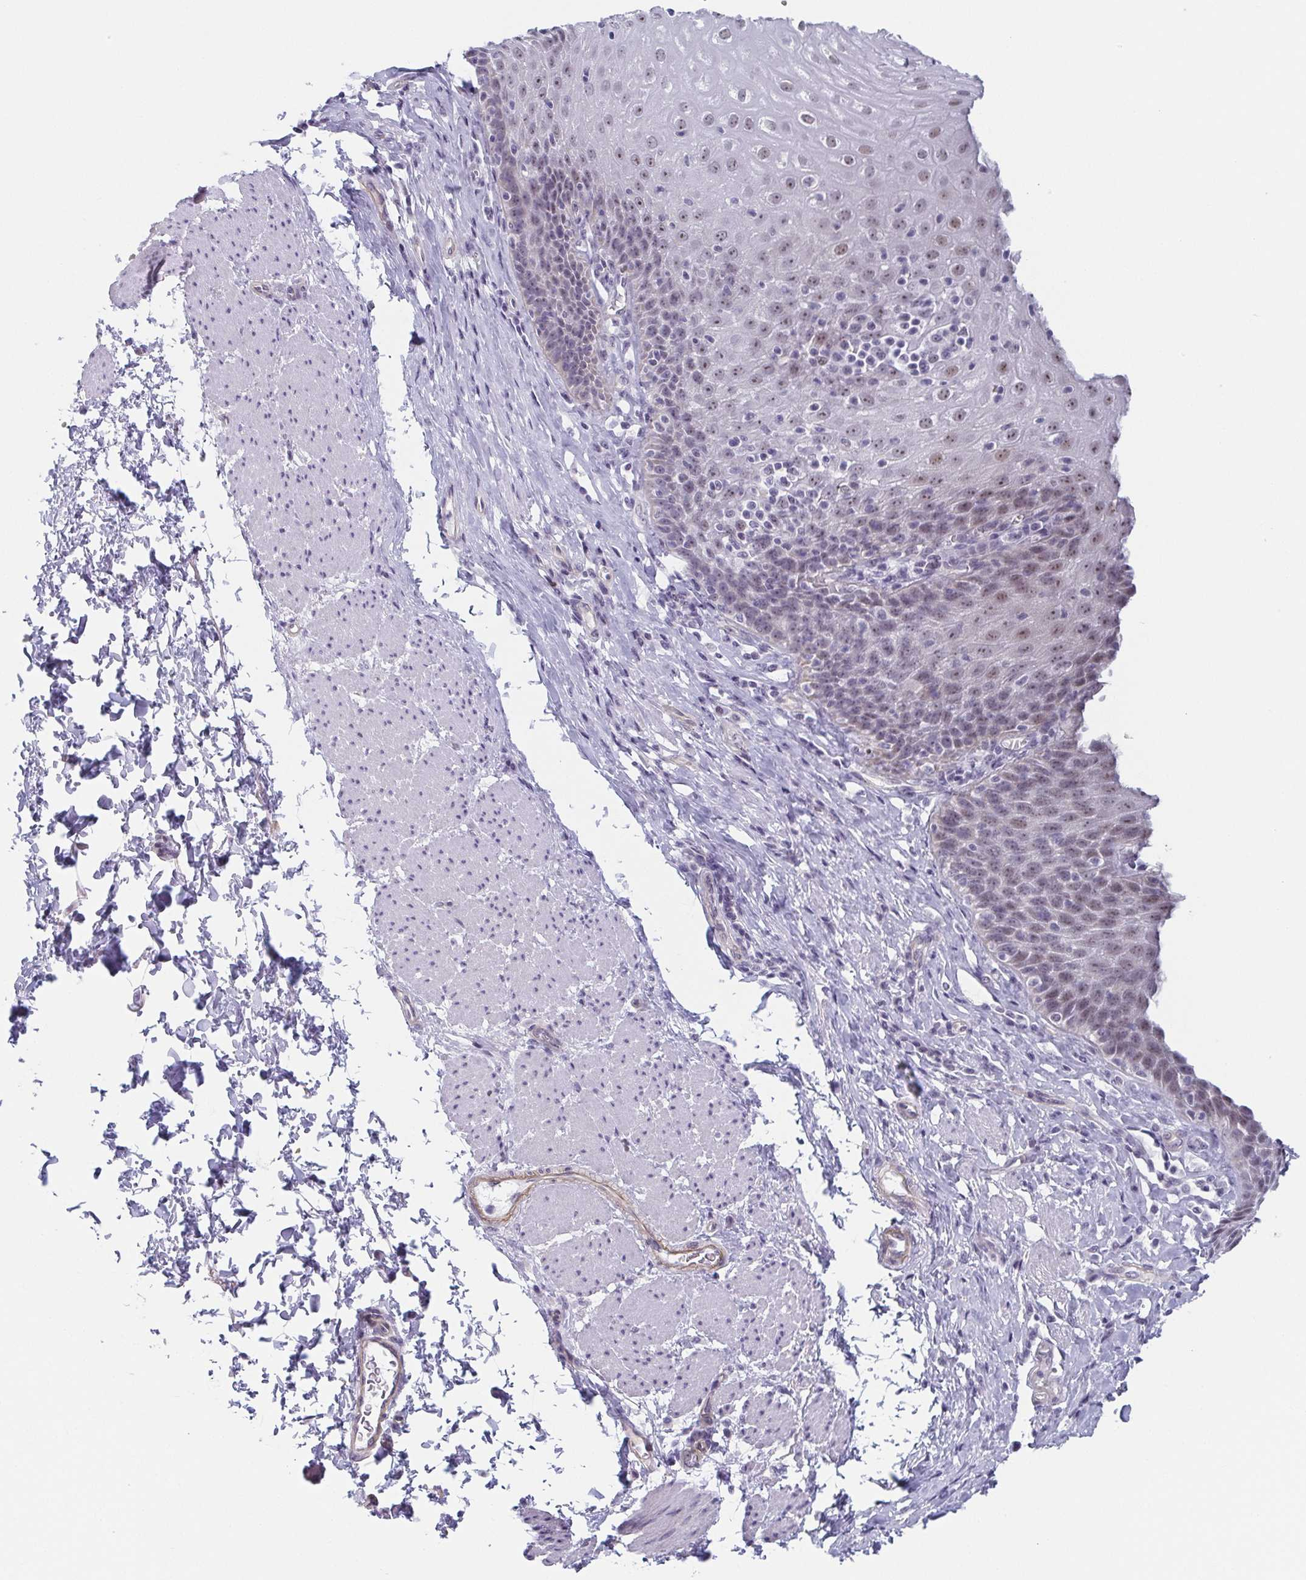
{"staining": {"intensity": "moderate", "quantity": "25%-75%", "location": "nuclear"}, "tissue": "esophagus", "cell_type": "Squamous epithelial cells", "image_type": "normal", "snomed": [{"axis": "morphology", "description": "Normal tissue, NOS"}, {"axis": "topography", "description": "Esophagus"}], "caption": "A micrograph showing moderate nuclear staining in about 25%-75% of squamous epithelial cells in normal esophagus, as visualized by brown immunohistochemical staining.", "gene": "EXOSC7", "patient": {"sex": "female", "age": 61}}